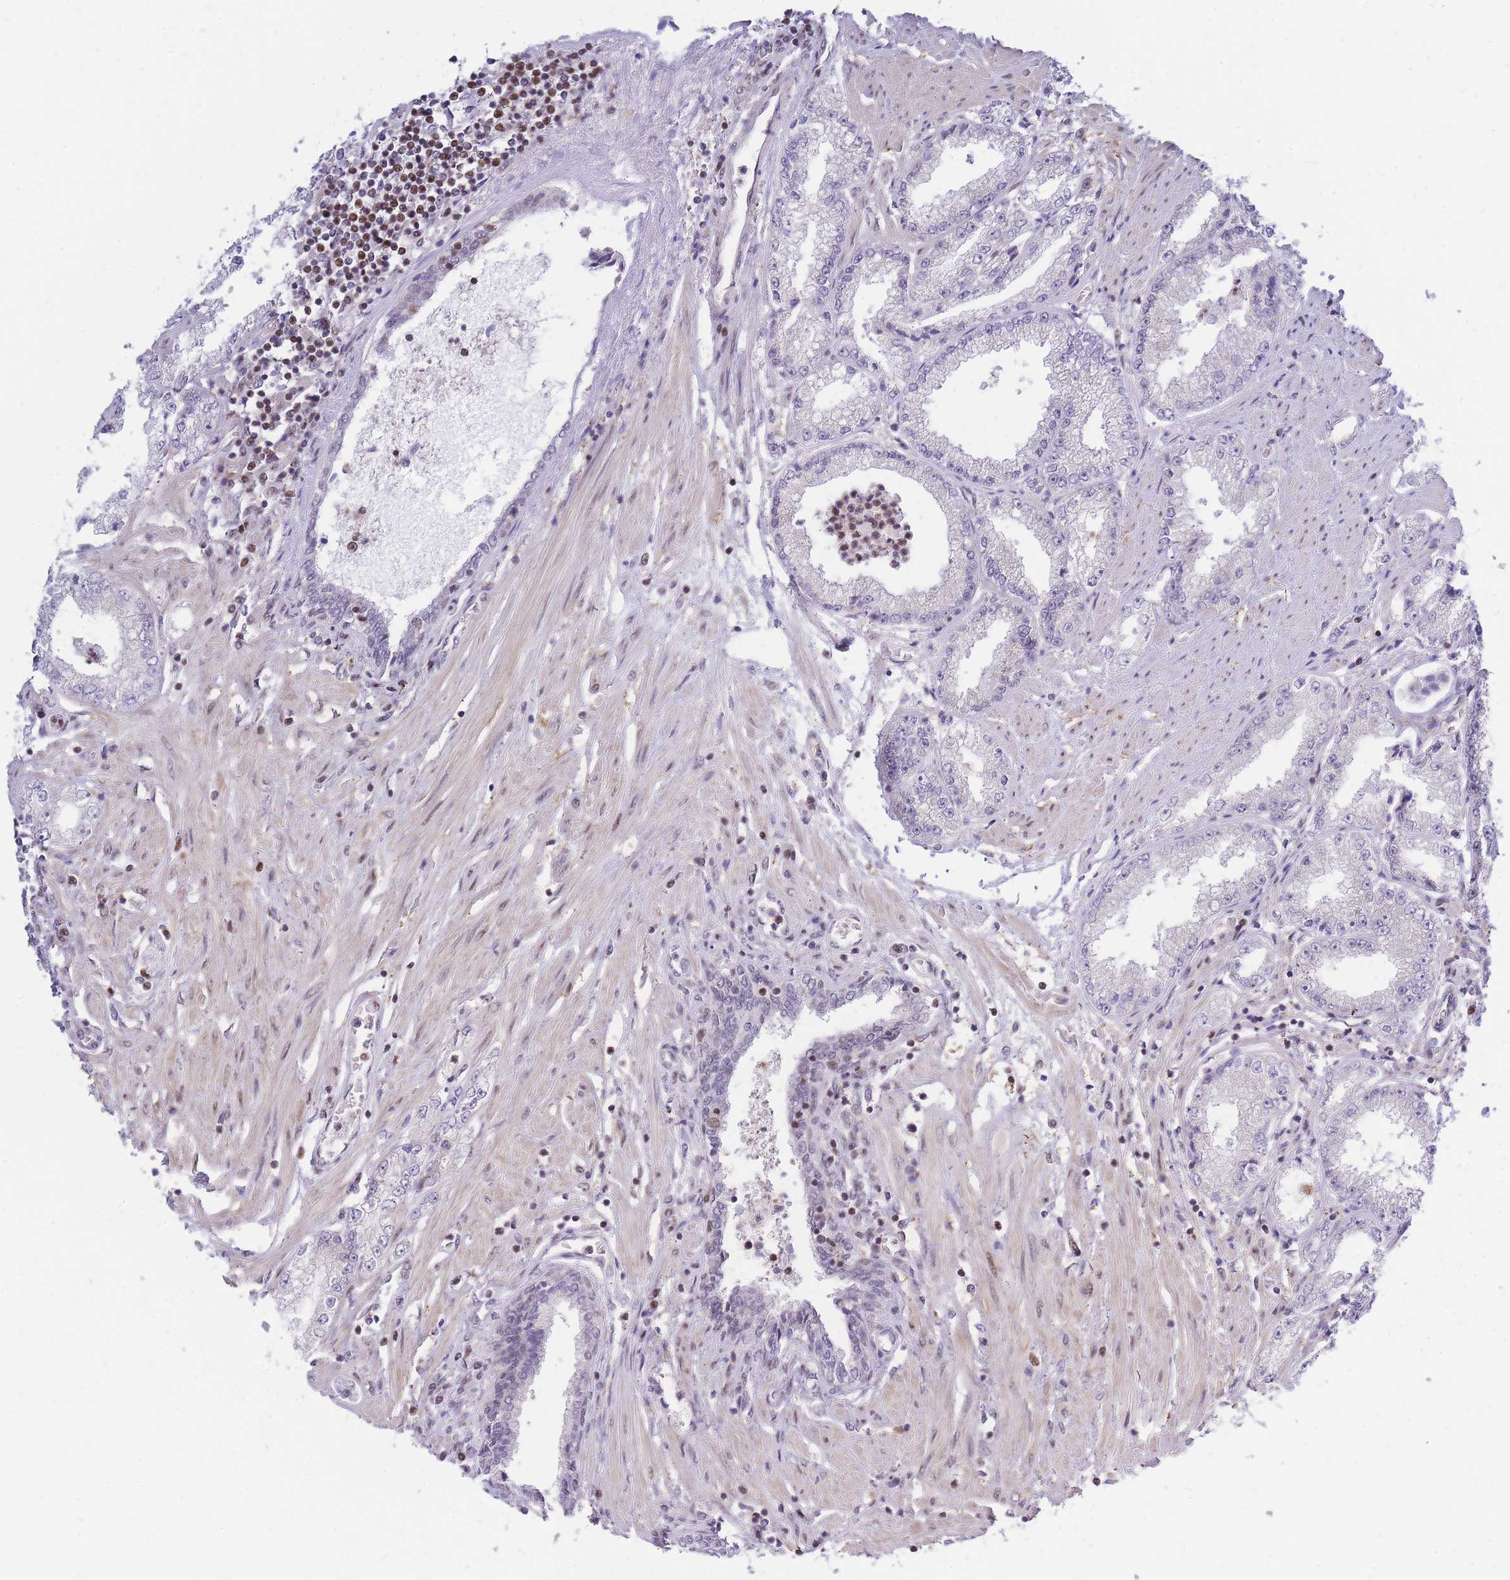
{"staining": {"intensity": "negative", "quantity": "none", "location": "none"}, "tissue": "prostate cancer", "cell_type": "Tumor cells", "image_type": "cancer", "snomed": [{"axis": "morphology", "description": "Adenocarcinoma, High grade"}, {"axis": "topography", "description": "Prostate"}], "caption": "This is an immunohistochemistry (IHC) histopathology image of human prostate cancer. There is no expression in tumor cells.", "gene": "CRACD", "patient": {"sex": "male", "age": 69}}